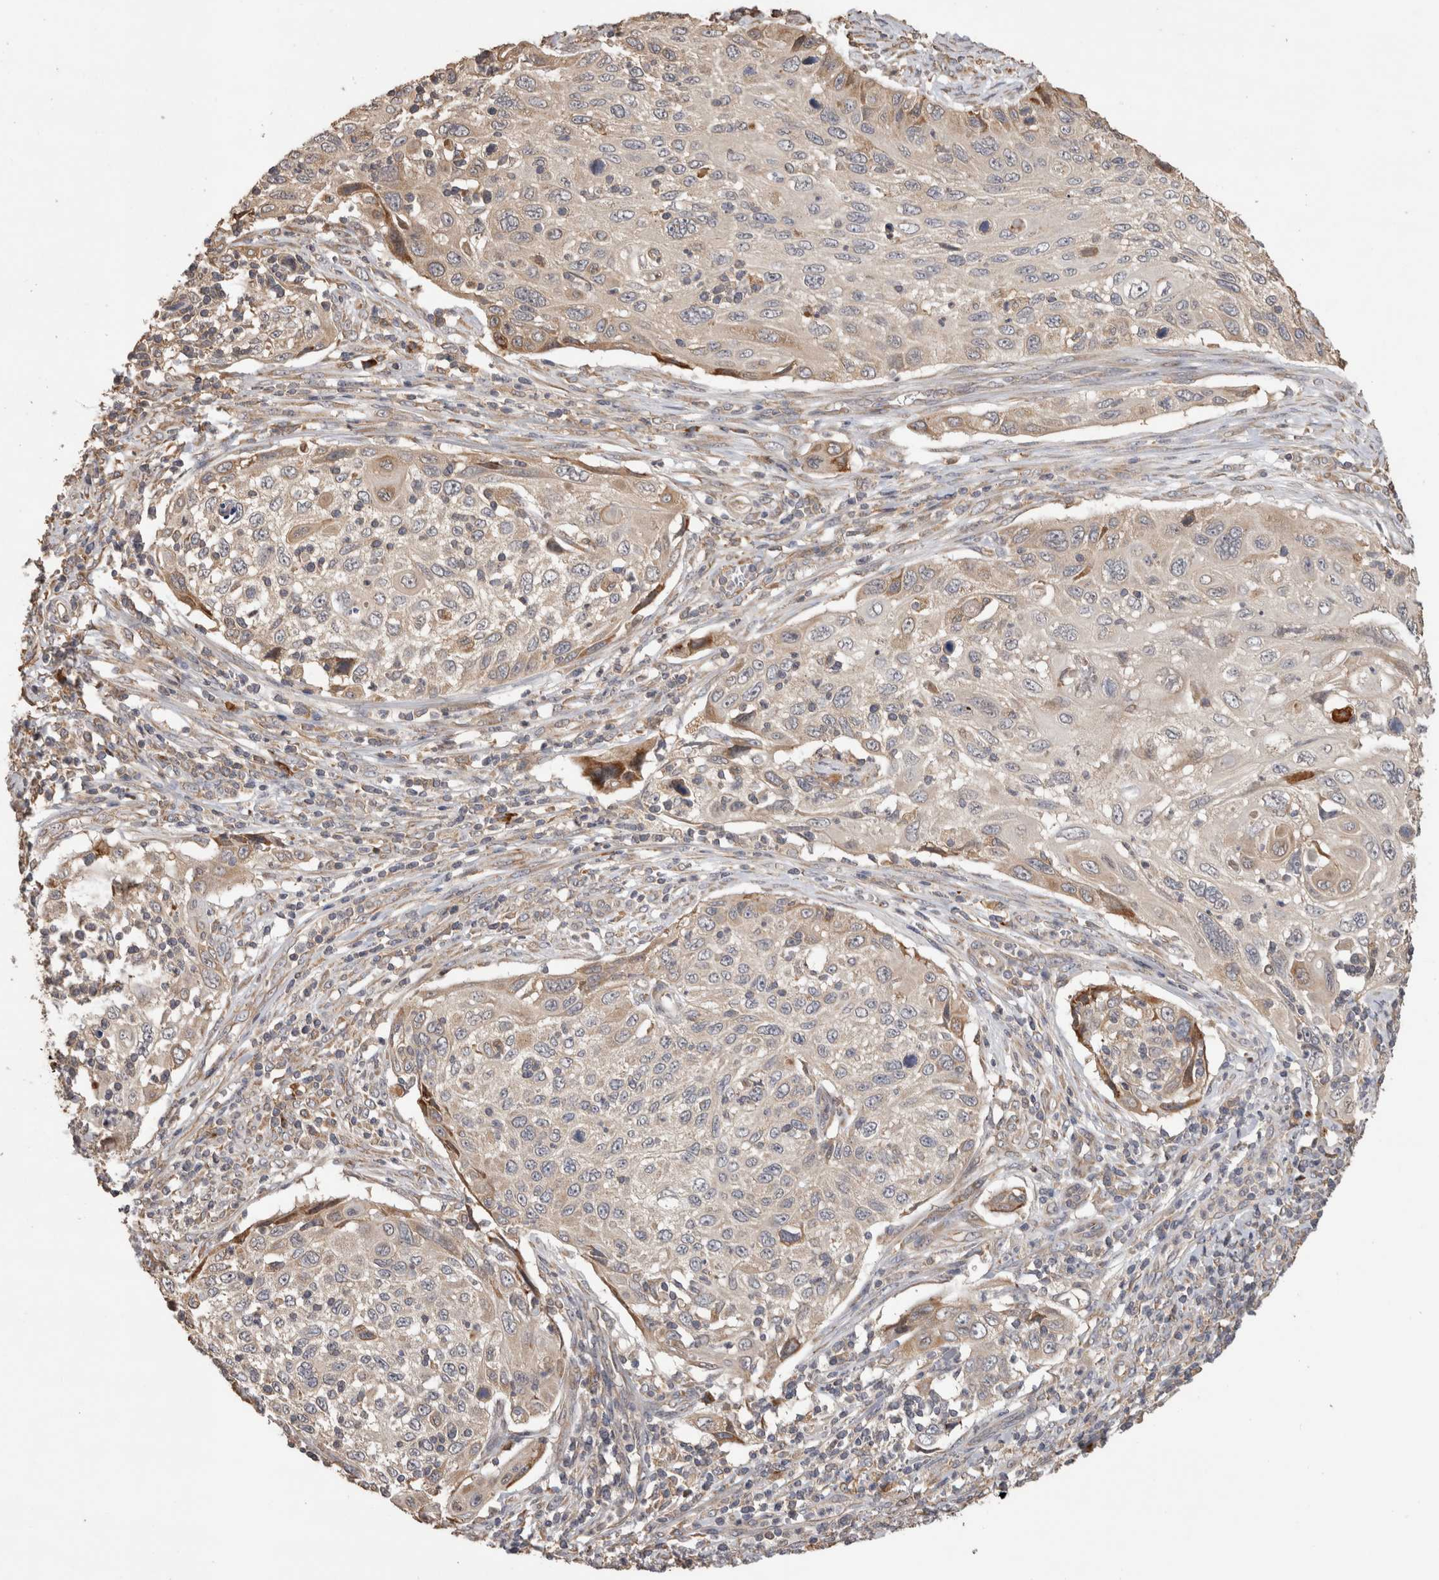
{"staining": {"intensity": "weak", "quantity": "<25%", "location": "cytoplasmic/membranous"}, "tissue": "cervical cancer", "cell_type": "Tumor cells", "image_type": "cancer", "snomed": [{"axis": "morphology", "description": "Squamous cell carcinoma, NOS"}, {"axis": "topography", "description": "Cervix"}], "caption": "Immunohistochemistry of cervical cancer demonstrates no positivity in tumor cells.", "gene": "TBCE", "patient": {"sex": "female", "age": 70}}